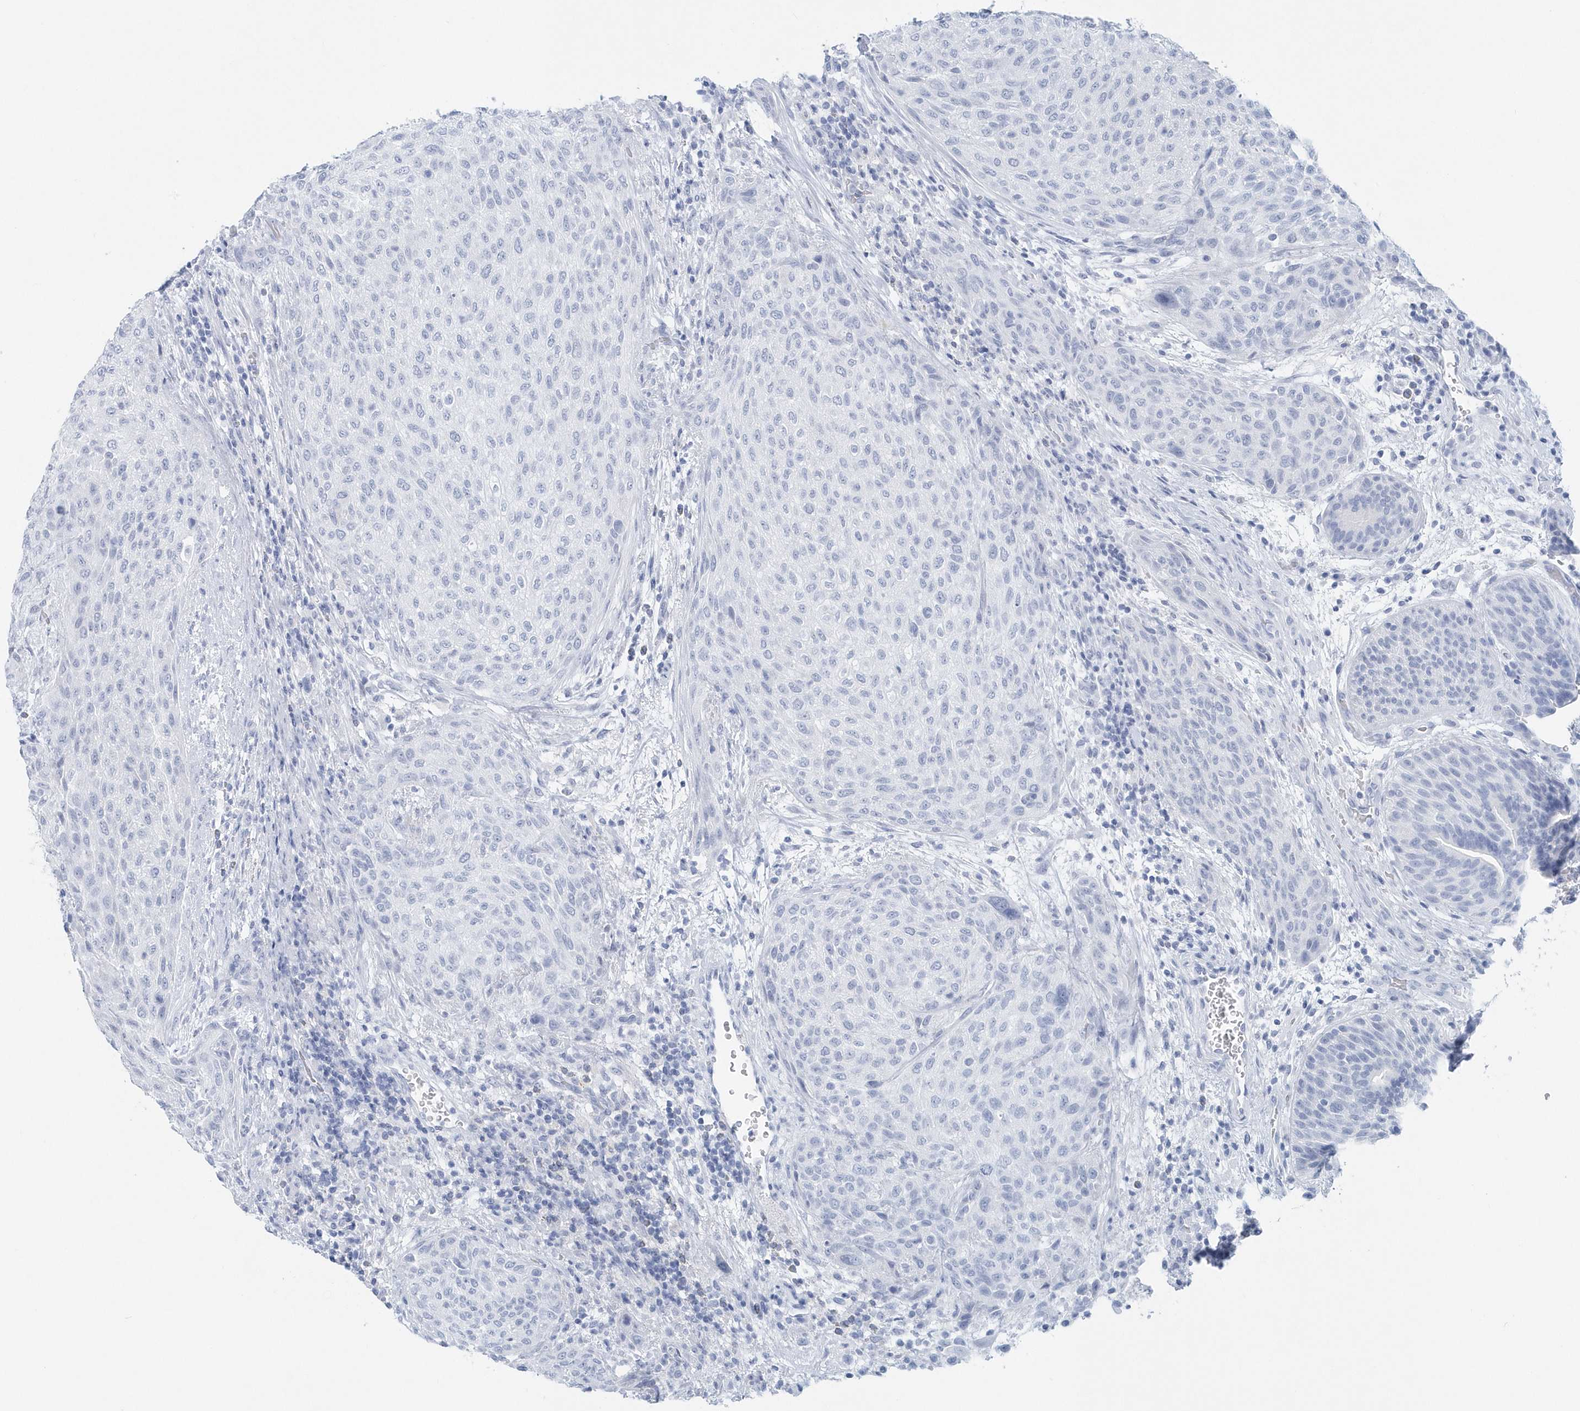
{"staining": {"intensity": "negative", "quantity": "none", "location": "none"}, "tissue": "urothelial cancer", "cell_type": "Tumor cells", "image_type": "cancer", "snomed": [{"axis": "morphology", "description": "Urothelial carcinoma, High grade"}, {"axis": "topography", "description": "Urinary bladder"}], "caption": "An immunohistochemistry (IHC) image of urothelial cancer is shown. There is no staining in tumor cells of urothelial cancer. (DAB (3,3'-diaminobenzidine) immunohistochemistry with hematoxylin counter stain).", "gene": "PTPRO", "patient": {"sex": "male", "age": 35}}